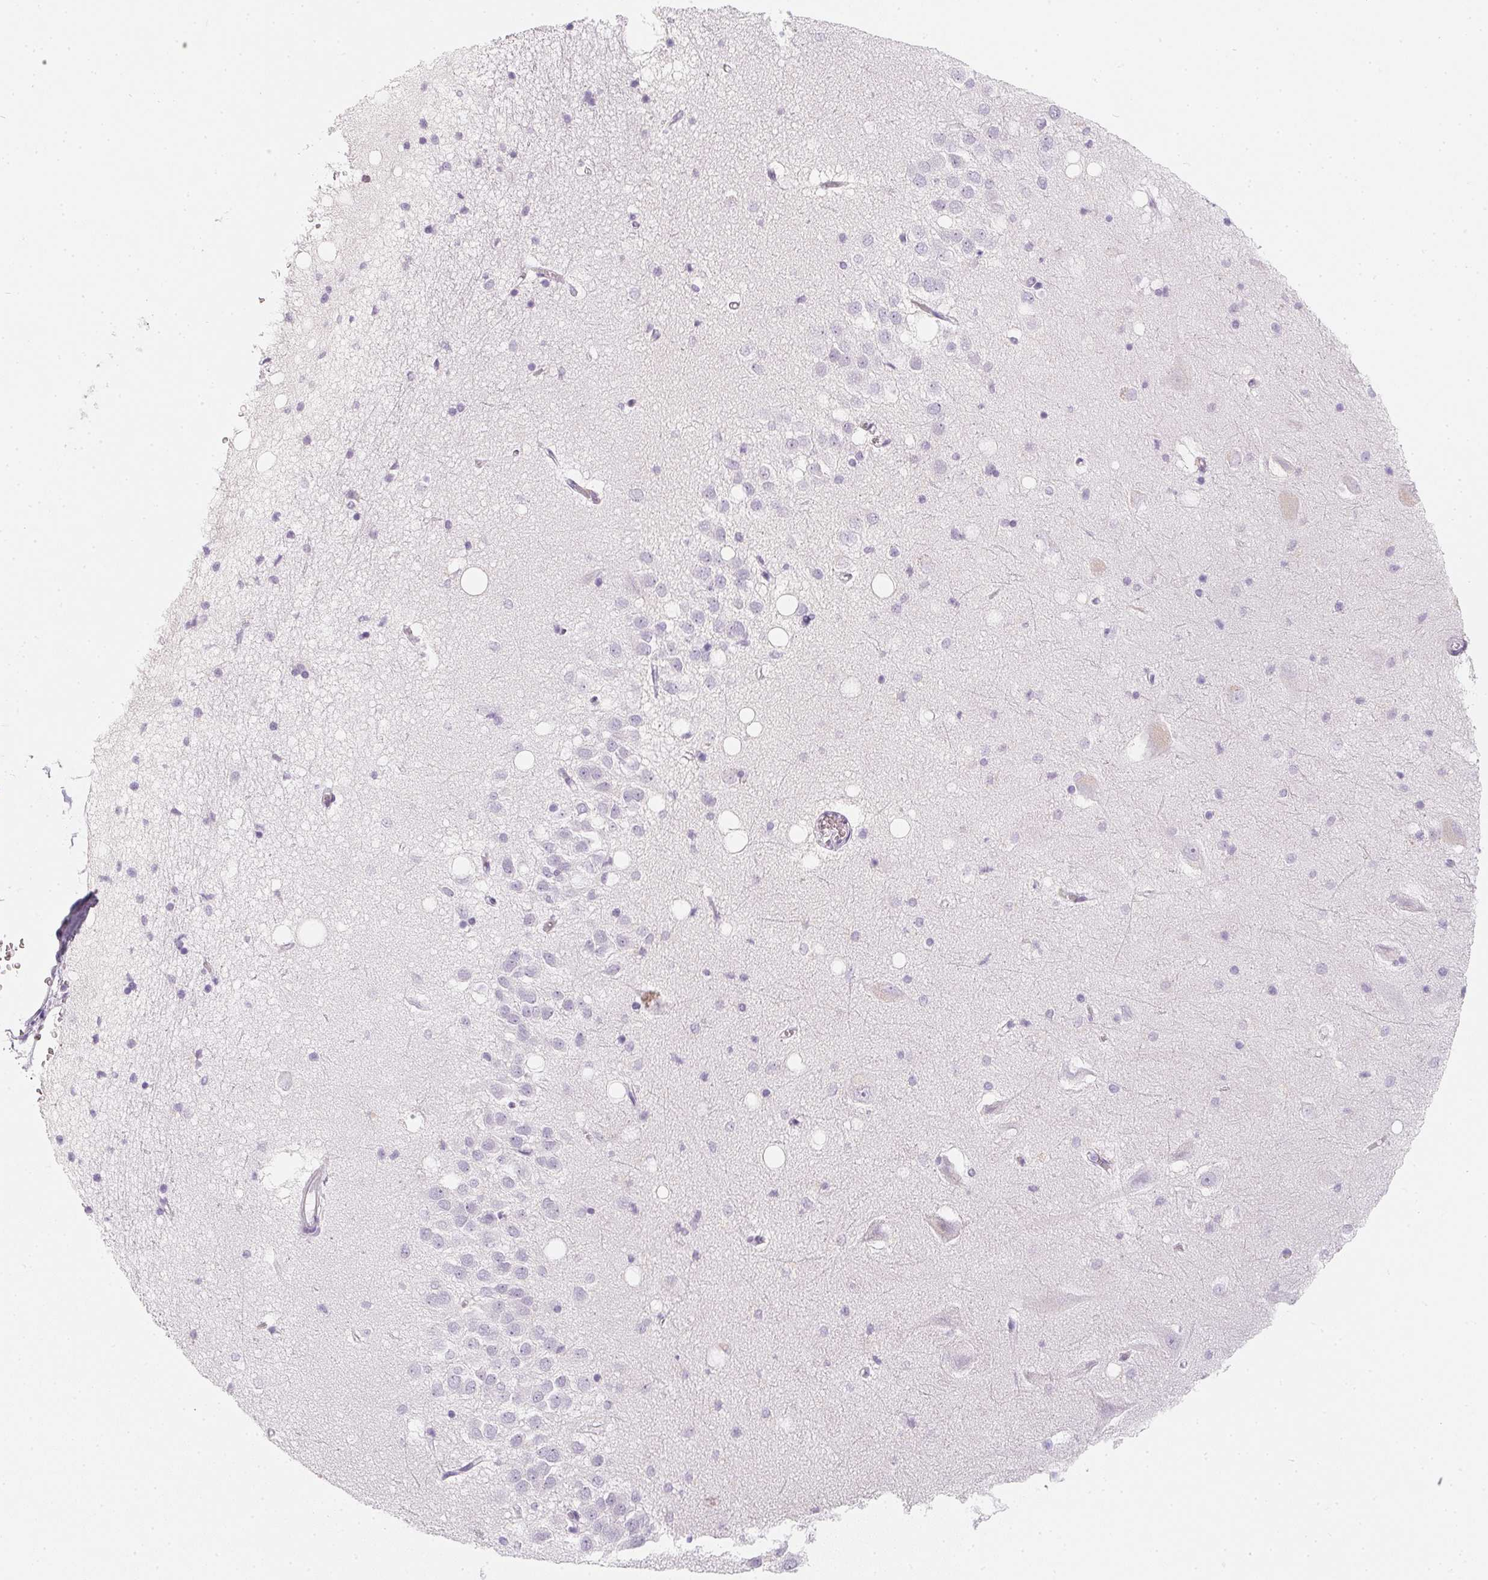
{"staining": {"intensity": "negative", "quantity": "none", "location": "none"}, "tissue": "hippocampus", "cell_type": "Glial cells", "image_type": "normal", "snomed": [{"axis": "morphology", "description": "Normal tissue, NOS"}, {"axis": "topography", "description": "Hippocampus"}], "caption": "Glial cells are negative for brown protein staining in normal hippocampus. (DAB (3,3'-diaminobenzidine) IHC with hematoxylin counter stain).", "gene": "SOAT1", "patient": {"sex": "male", "age": 58}}